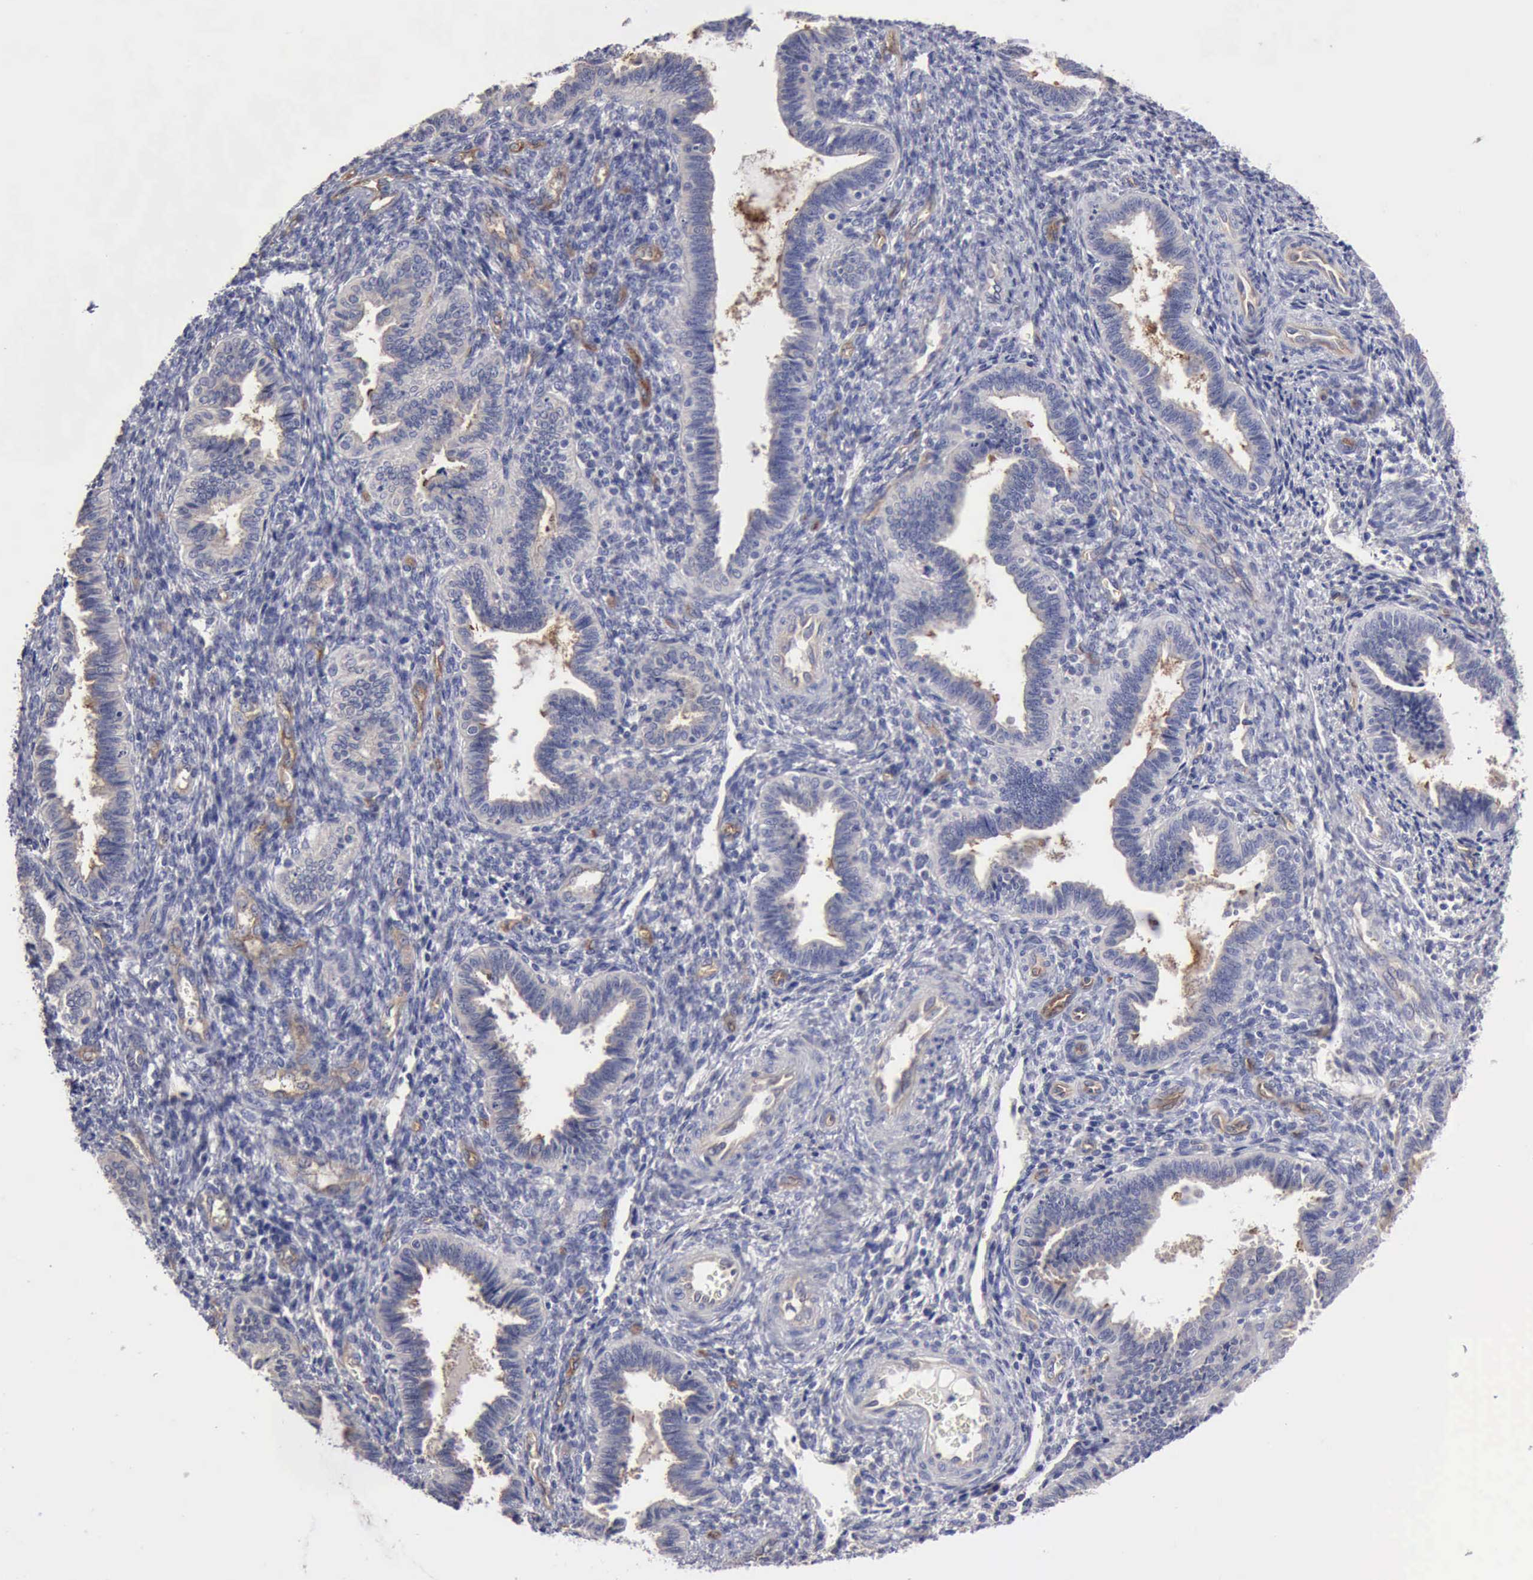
{"staining": {"intensity": "weak", "quantity": "<25%", "location": "cytoplasmic/membranous"}, "tissue": "endometrium", "cell_type": "Cells in endometrial stroma", "image_type": "normal", "snomed": [{"axis": "morphology", "description": "Normal tissue, NOS"}, {"axis": "topography", "description": "Endometrium"}], "caption": "Endometrium stained for a protein using immunohistochemistry reveals no positivity cells in endometrial stroma.", "gene": "RDX", "patient": {"sex": "female", "age": 36}}